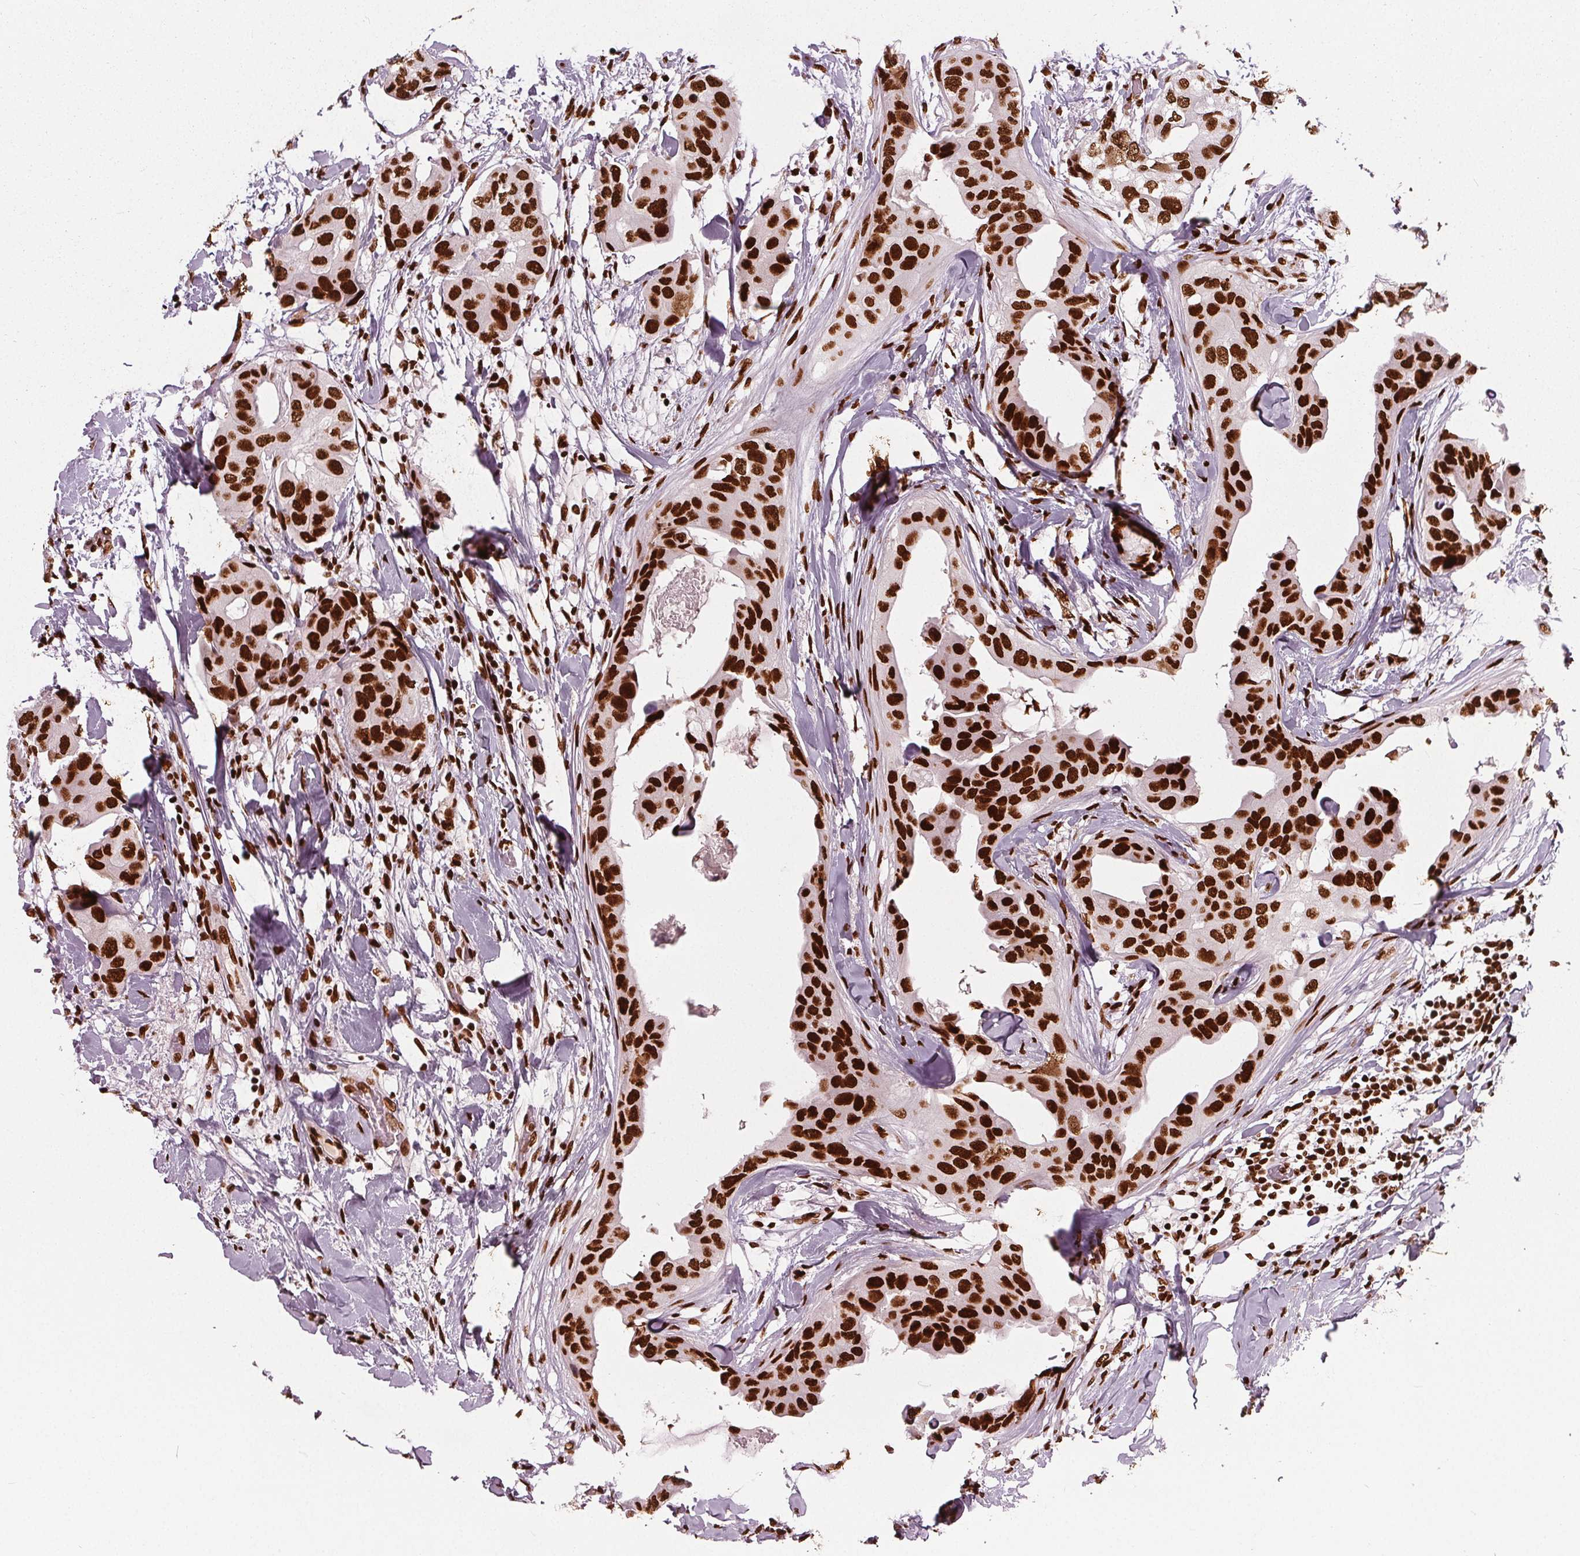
{"staining": {"intensity": "strong", "quantity": ">75%", "location": "nuclear"}, "tissue": "breast cancer", "cell_type": "Tumor cells", "image_type": "cancer", "snomed": [{"axis": "morphology", "description": "Normal tissue, NOS"}, {"axis": "morphology", "description": "Duct carcinoma"}, {"axis": "topography", "description": "Breast"}], "caption": "Immunohistochemical staining of breast cancer (invasive ductal carcinoma) reveals high levels of strong nuclear protein positivity in about >75% of tumor cells. The staining was performed using DAB, with brown indicating positive protein expression. Nuclei are stained blue with hematoxylin.", "gene": "BRD4", "patient": {"sex": "female", "age": 40}}